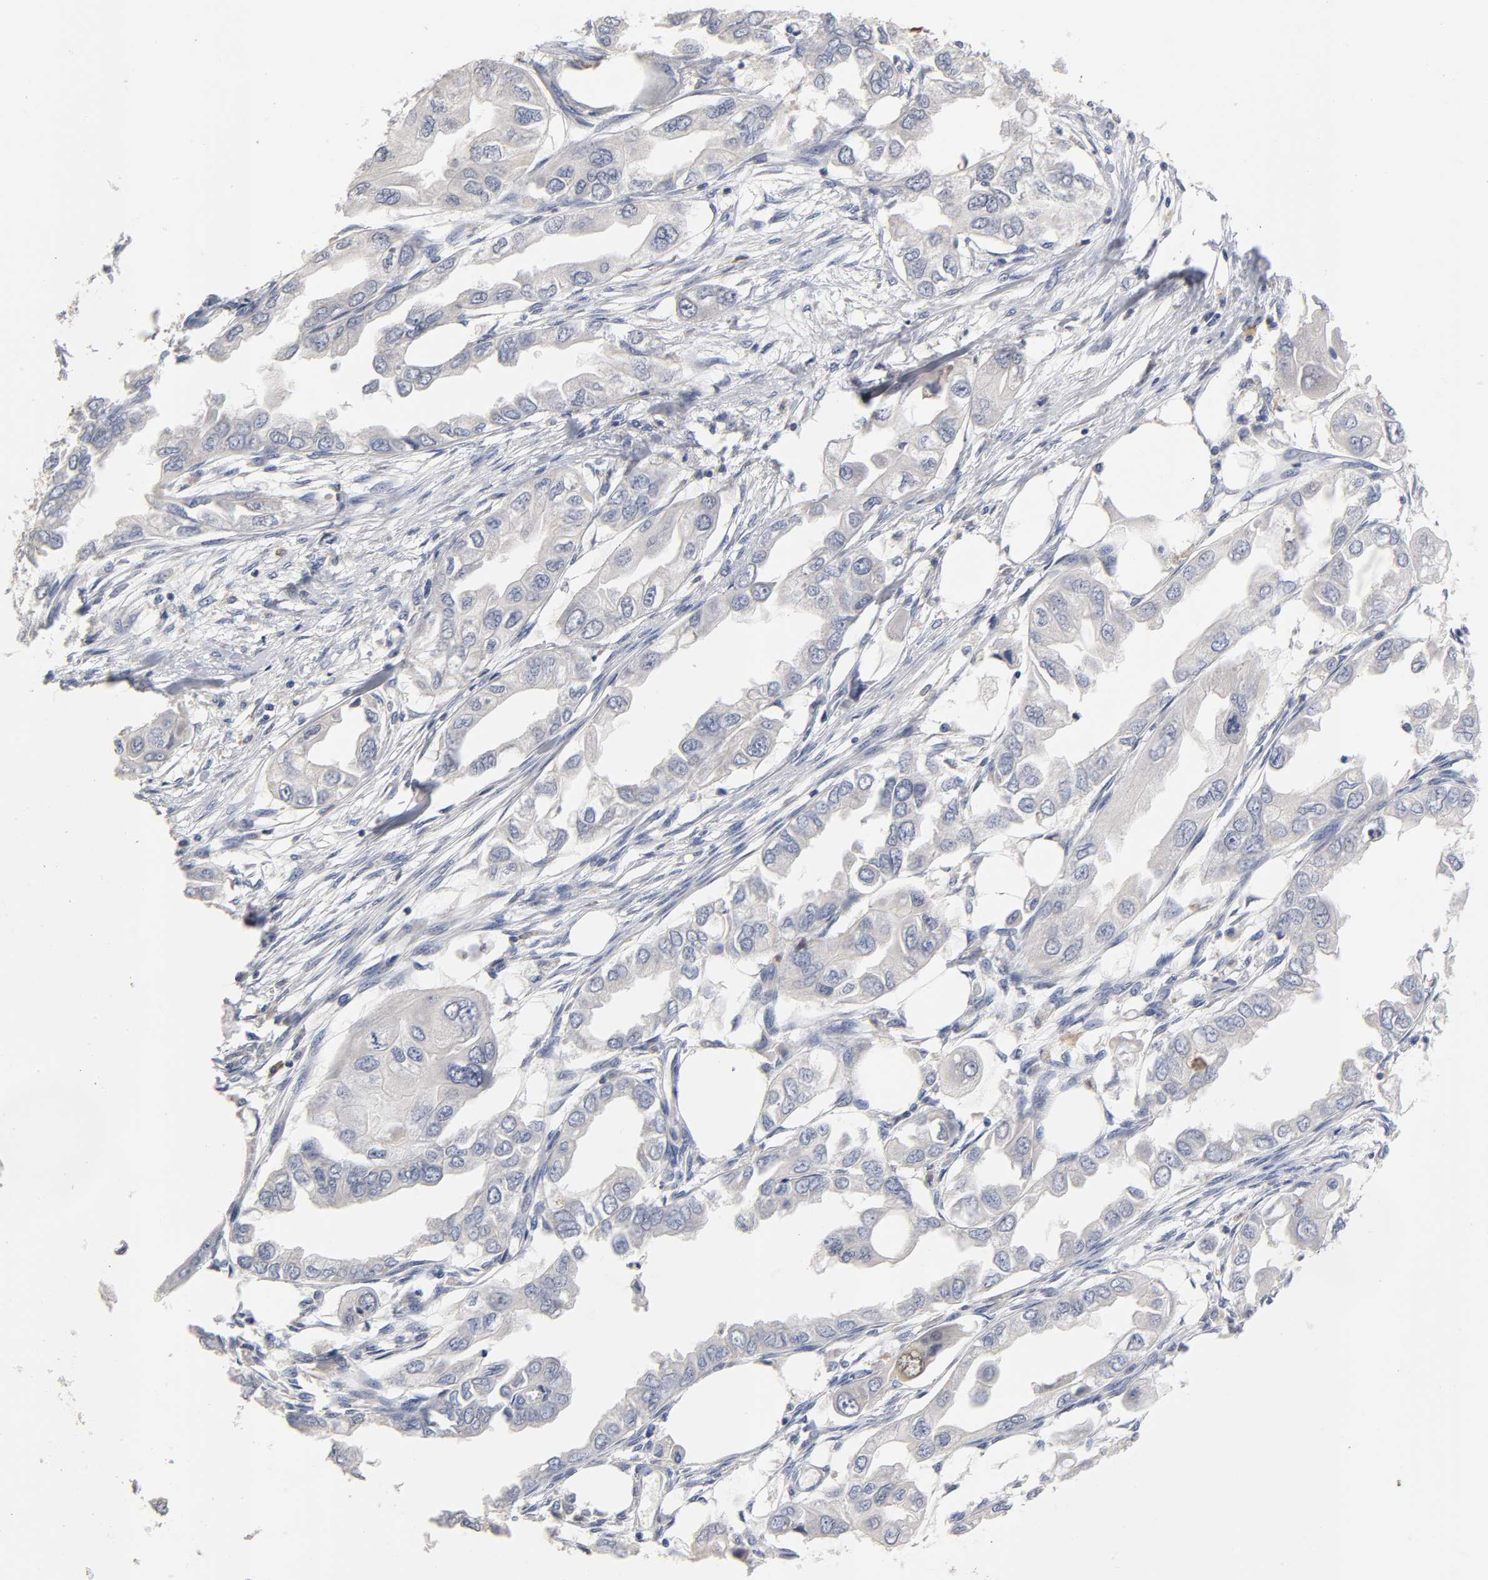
{"staining": {"intensity": "negative", "quantity": "none", "location": "none"}, "tissue": "endometrial cancer", "cell_type": "Tumor cells", "image_type": "cancer", "snomed": [{"axis": "morphology", "description": "Adenocarcinoma, NOS"}, {"axis": "topography", "description": "Endometrium"}], "caption": "DAB (3,3'-diaminobenzidine) immunohistochemical staining of endometrial cancer (adenocarcinoma) demonstrates no significant staining in tumor cells.", "gene": "OVOL1", "patient": {"sex": "female", "age": 67}}